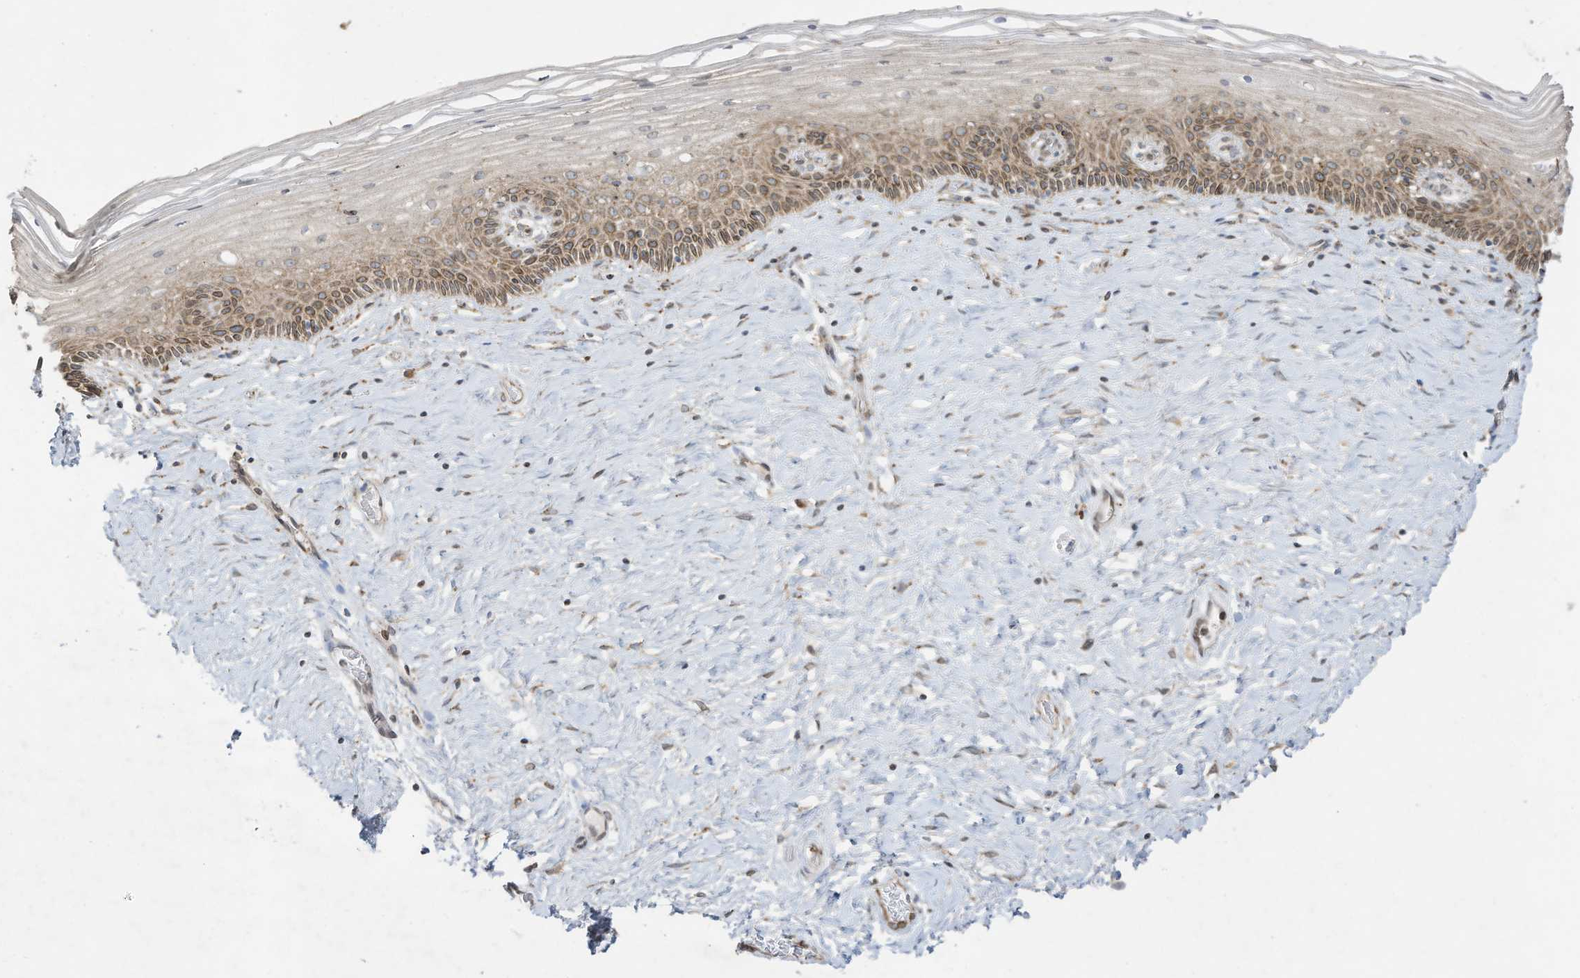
{"staining": {"intensity": "weak", "quantity": ">75%", "location": "cytoplasmic/membranous"}, "tissue": "cervix", "cell_type": "Glandular cells", "image_type": "normal", "snomed": [{"axis": "morphology", "description": "Normal tissue, NOS"}, {"axis": "topography", "description": "Cervix"}], "caption": "The immunohistochemical stain labels weak cytoplasmic/membranous expression in glandular cells of unremarkable cervix.", "gene": "PTK6", "patient": {"sex": "female", "age": 33}}